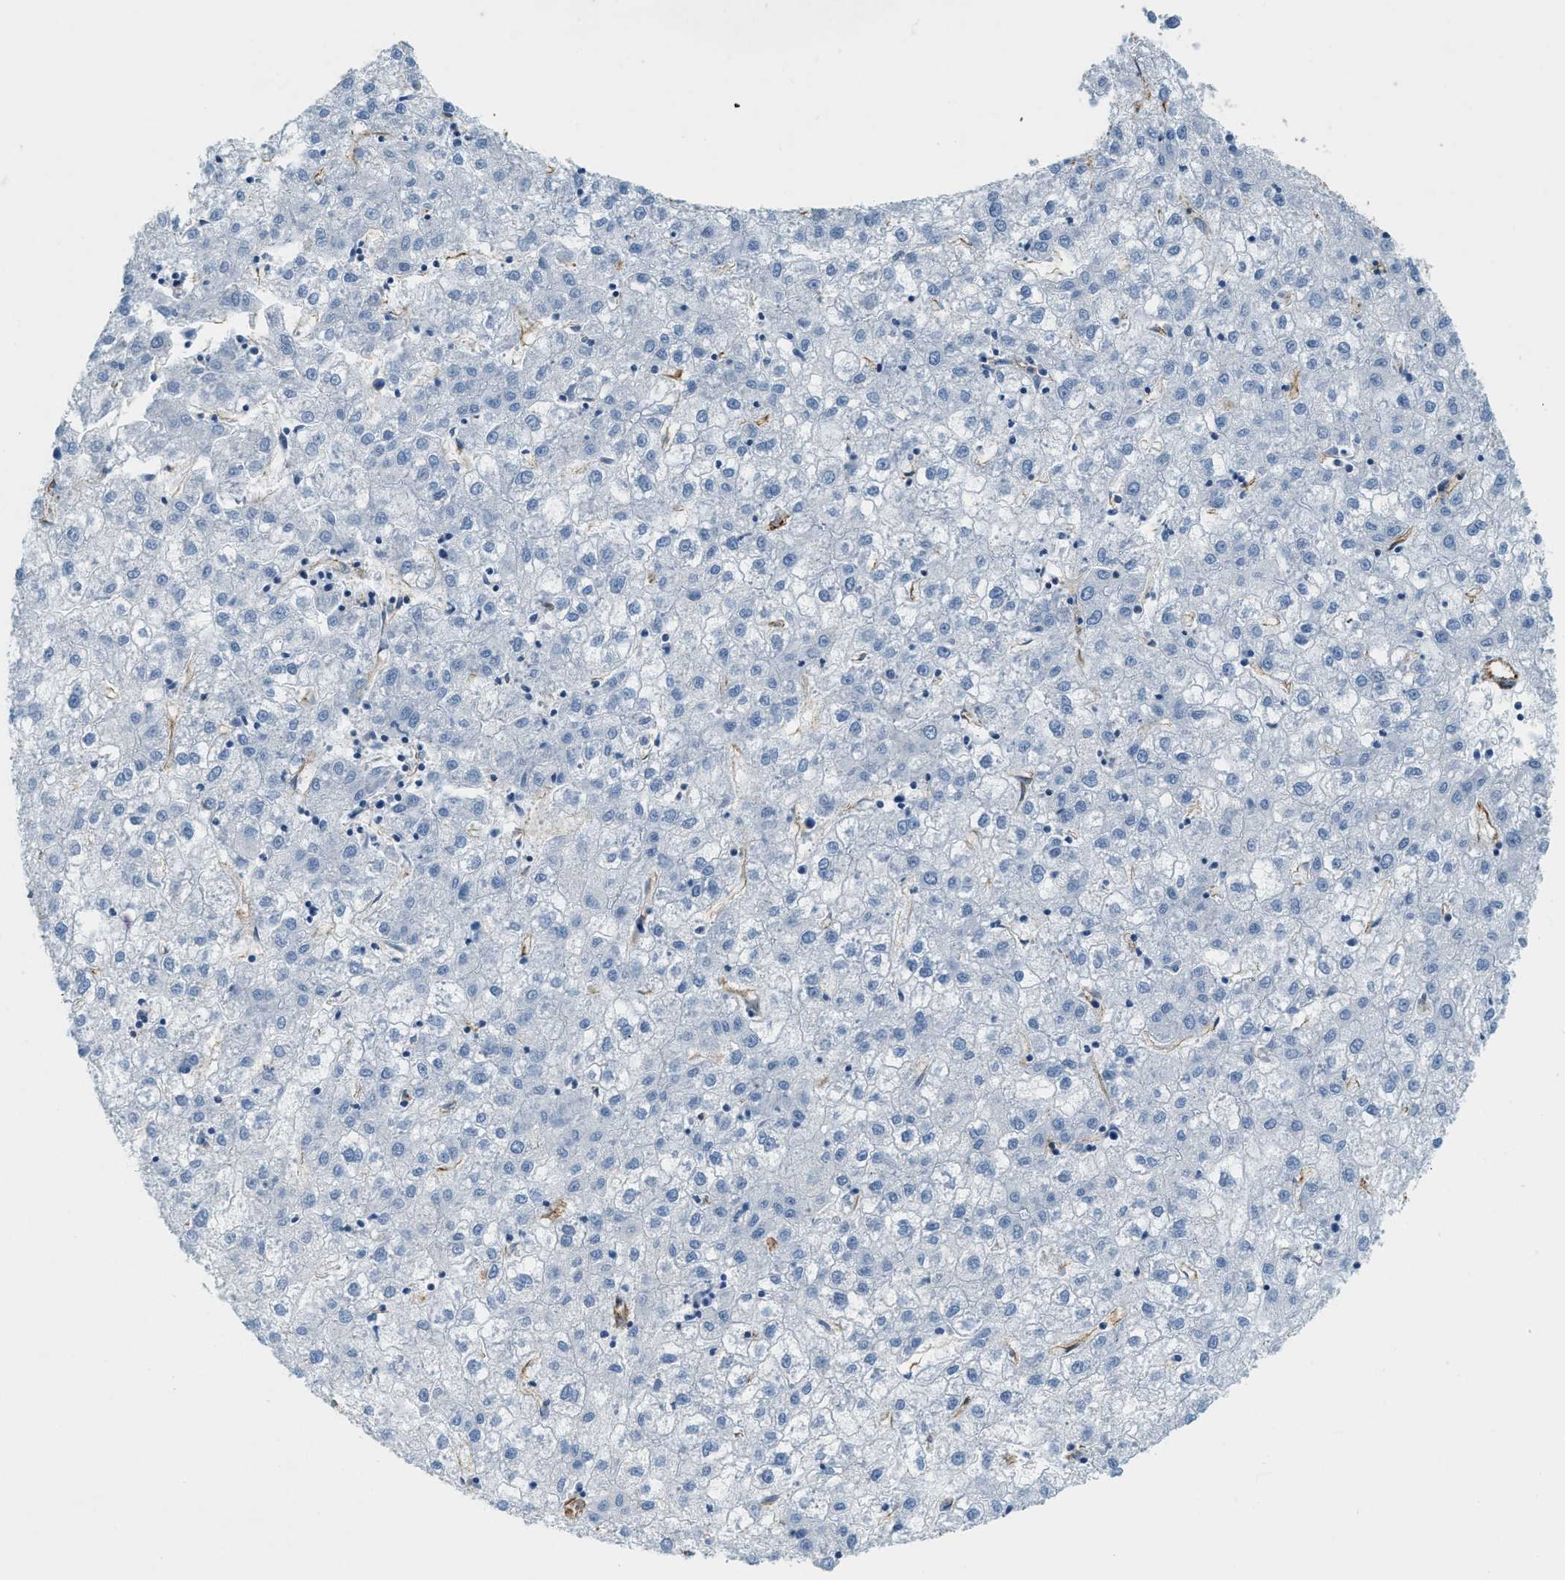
{"staining": {"intensity": "negative", "quantity": "none", "location": "none"}, "tissue": "liver cancer", "cell_type": "Tumor cells", "image_type": "cancer", "snomed": [{"axis": "morphology", "description": "Carcinoma, Hepatocellular, NOS"}, {"axis": "topography", "description": "Liver"}], "caption": "This micrograph is of hepatocellular carcinoma (liver) stained with immunohistochemistry to label a protein in brown with the nuclei are counter-stained blue. There is no expression in tumor cells.", "gene": "TMEM43", "patient": {"sex": "male", "age": 72}}